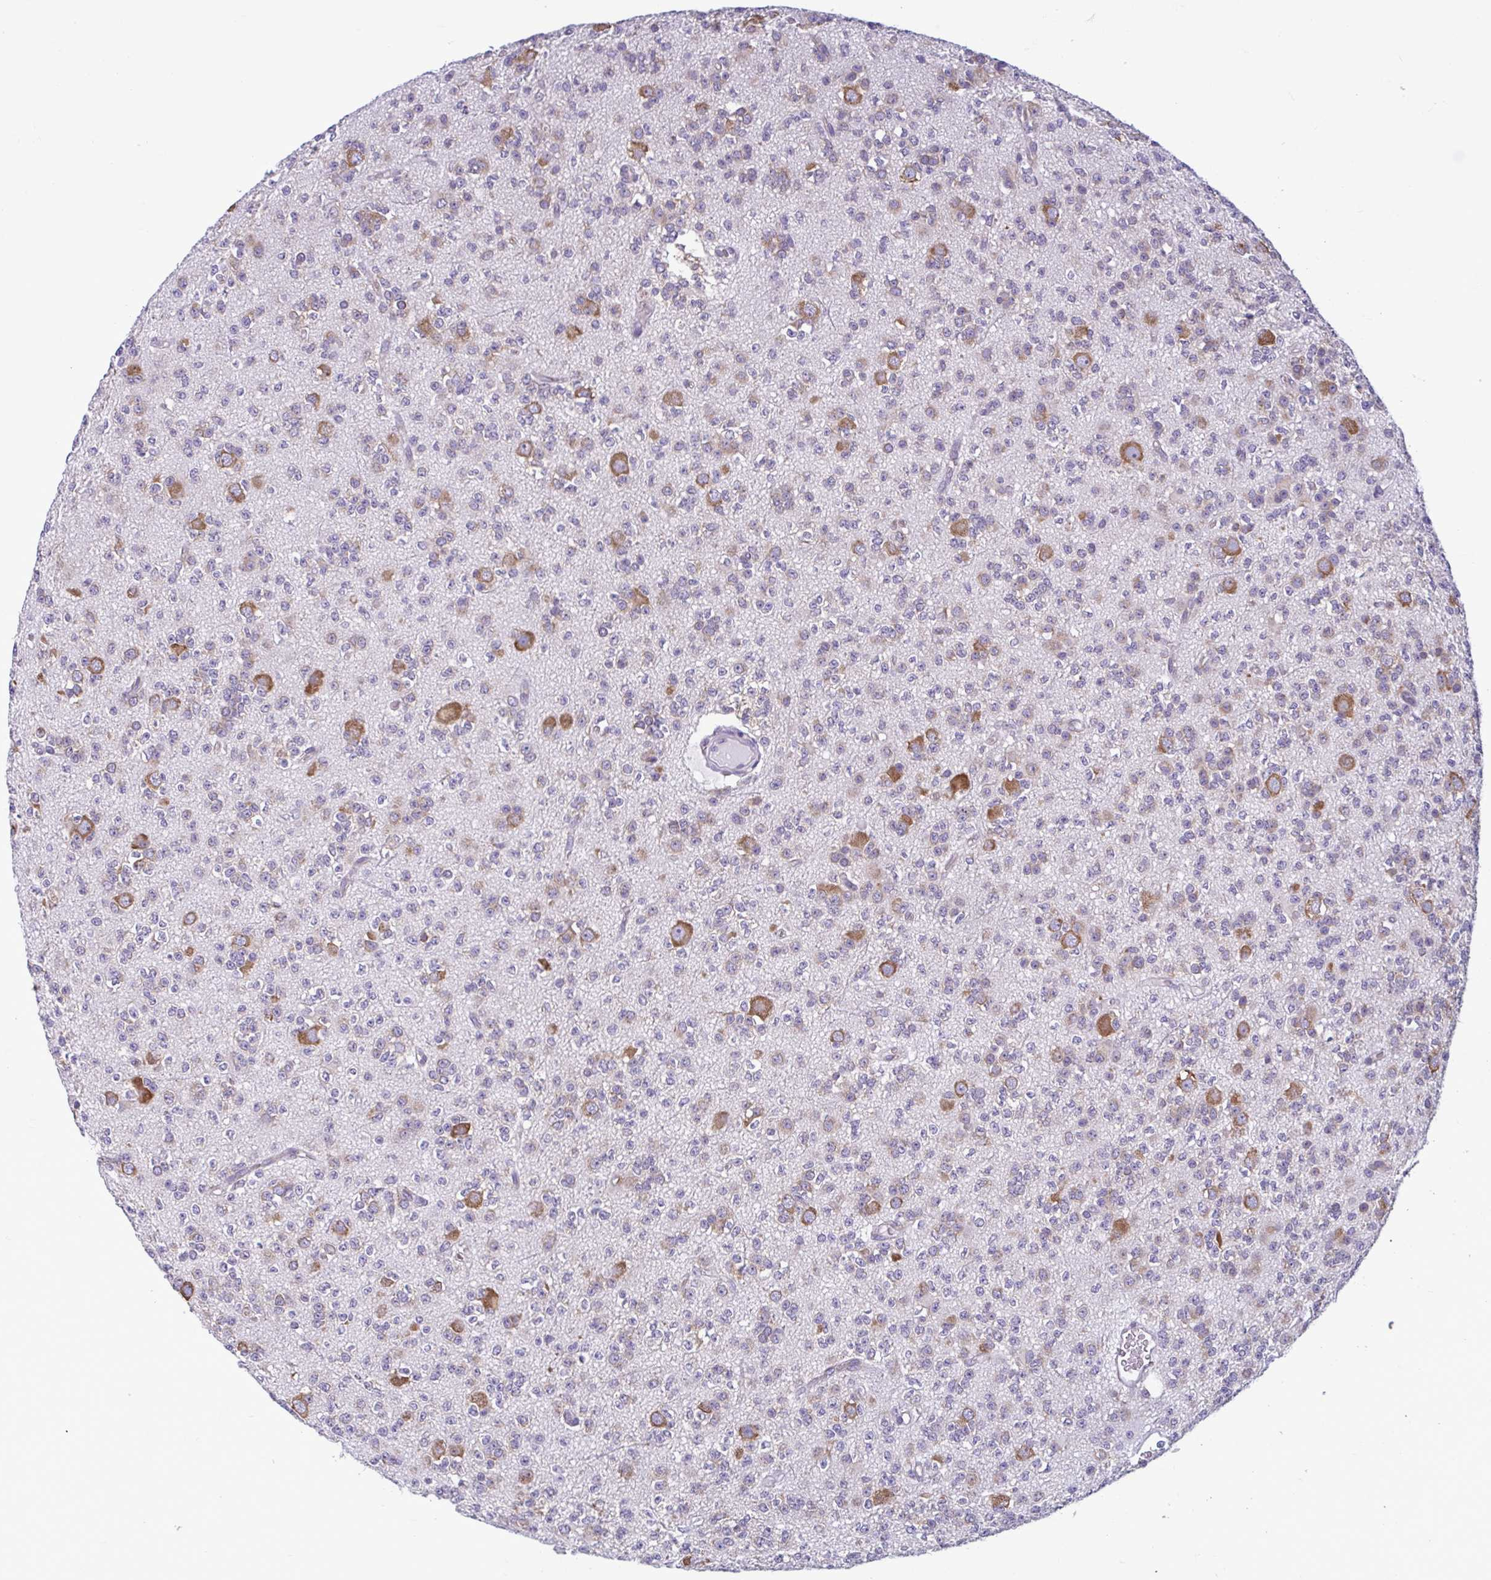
{"staining": {"intensity": "weak", "quantity": "25%-75%", "location": "cytoplasmic/membranous"}, "tissue": "glioma", "cell_type": "Tumor cells", "image_type": "cancer", "snomed": [{"axis": "morphology", "description": "Glioma, malignant, High grade"}, {"axis": "topography", "description": "Brain"}], "caption": "The immunohistochemical stain highlights weak cytoplasmic/membranous positivity in tumor cells of glioma tissue. The staining was performed using DAB, with brown indicating positive protein expression. Nuclei are stained blue with hematoxylin.", "gene": "RPS16", "patient": {"sex": "male", "age": 36}}